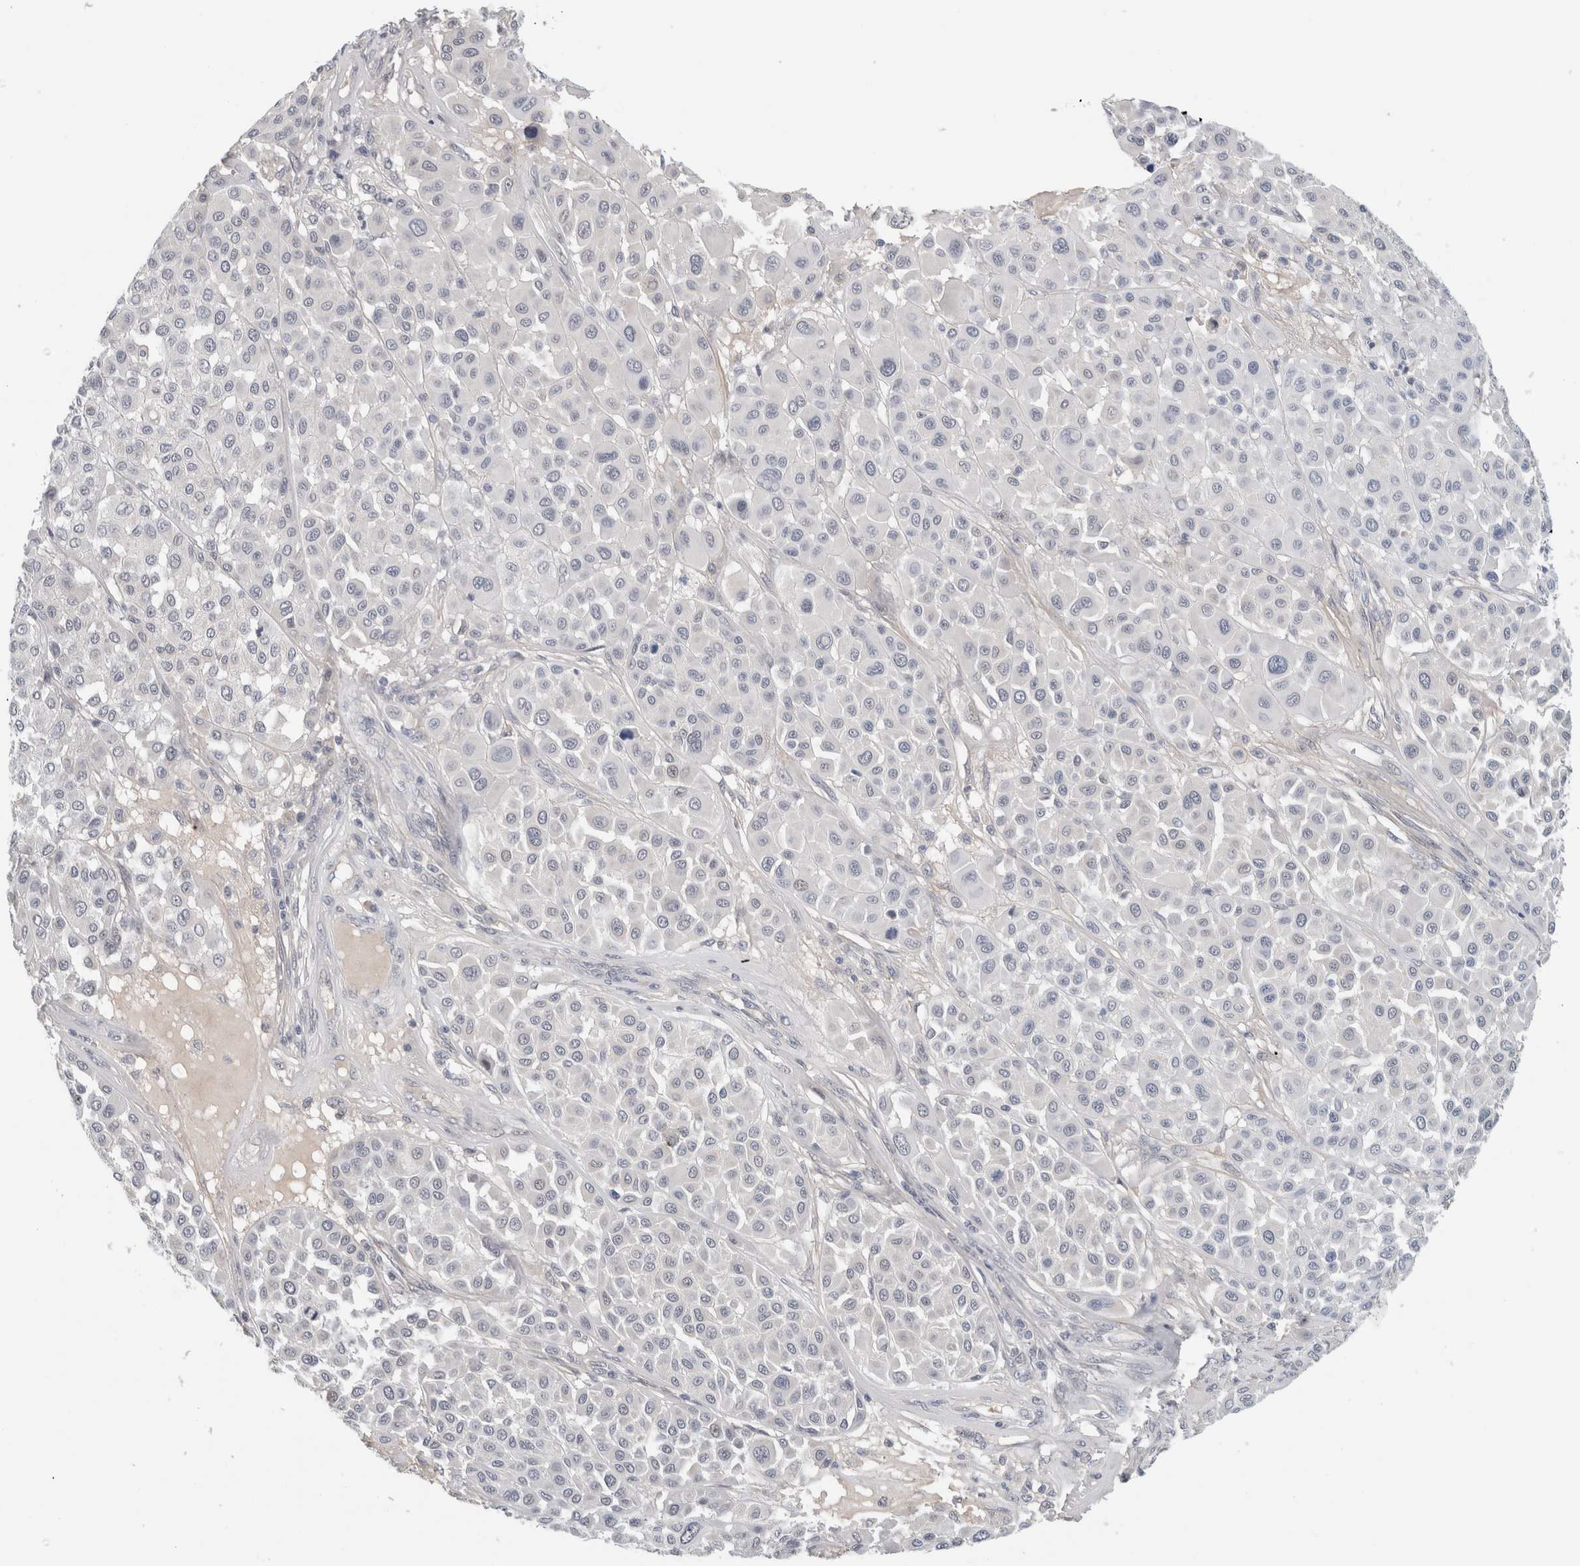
{"staining": {"intensity": "negative", "quantity": "none", "location": "none"}, "tissue": "melanoma", "cell_type": "Tumor cells", "image_type": "cancer", "snomed": [{"axis": "morphology", "description": "Malignant melanoma, Metastatic site"}, {"axis": "topography", "description": "Soft tissue"}], "caption": "Tumor cells show no significant protein staining in melanoma.", "gene": "HCN3", "patient": {"sex": "male", "age": 41}}